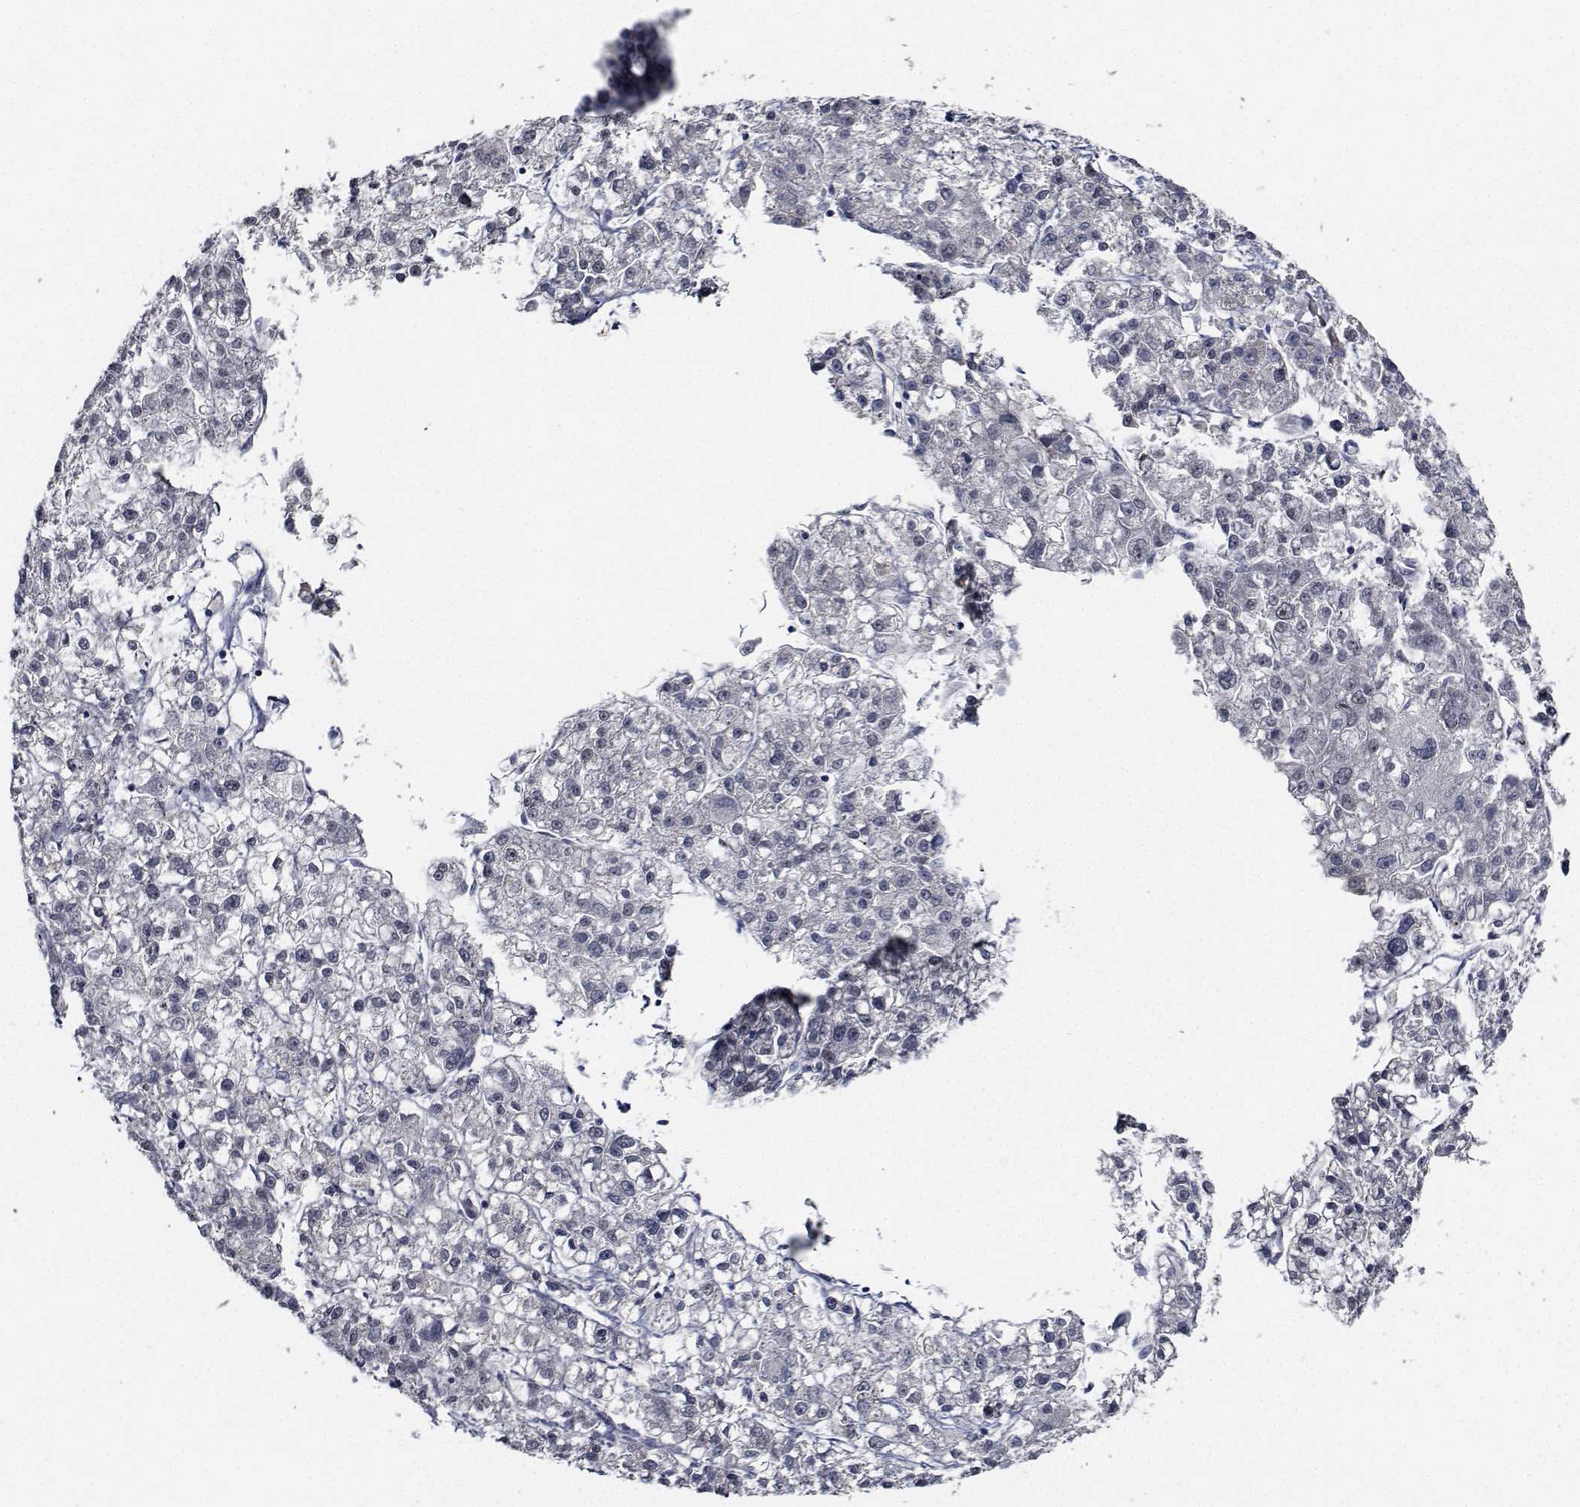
{"staining": {"intensity": "negative", "quantity": "none", "location": "none"}, "tissue": "liver cancer", "cell_type": "Tumor cells", "image_type": "cancer", "snomed": [{"axis": "morphology", "description": "Carcinoma, Hepatocellular, NOS"}, {"axis": "topography", "description": "Liver"}], "caption": "An image of hepatocellular carcinoma (liver) stained for a protein displays no brown staining in tumor cells.", "gene": "NVL", "patient": {"sex": "male", "age": 56}}